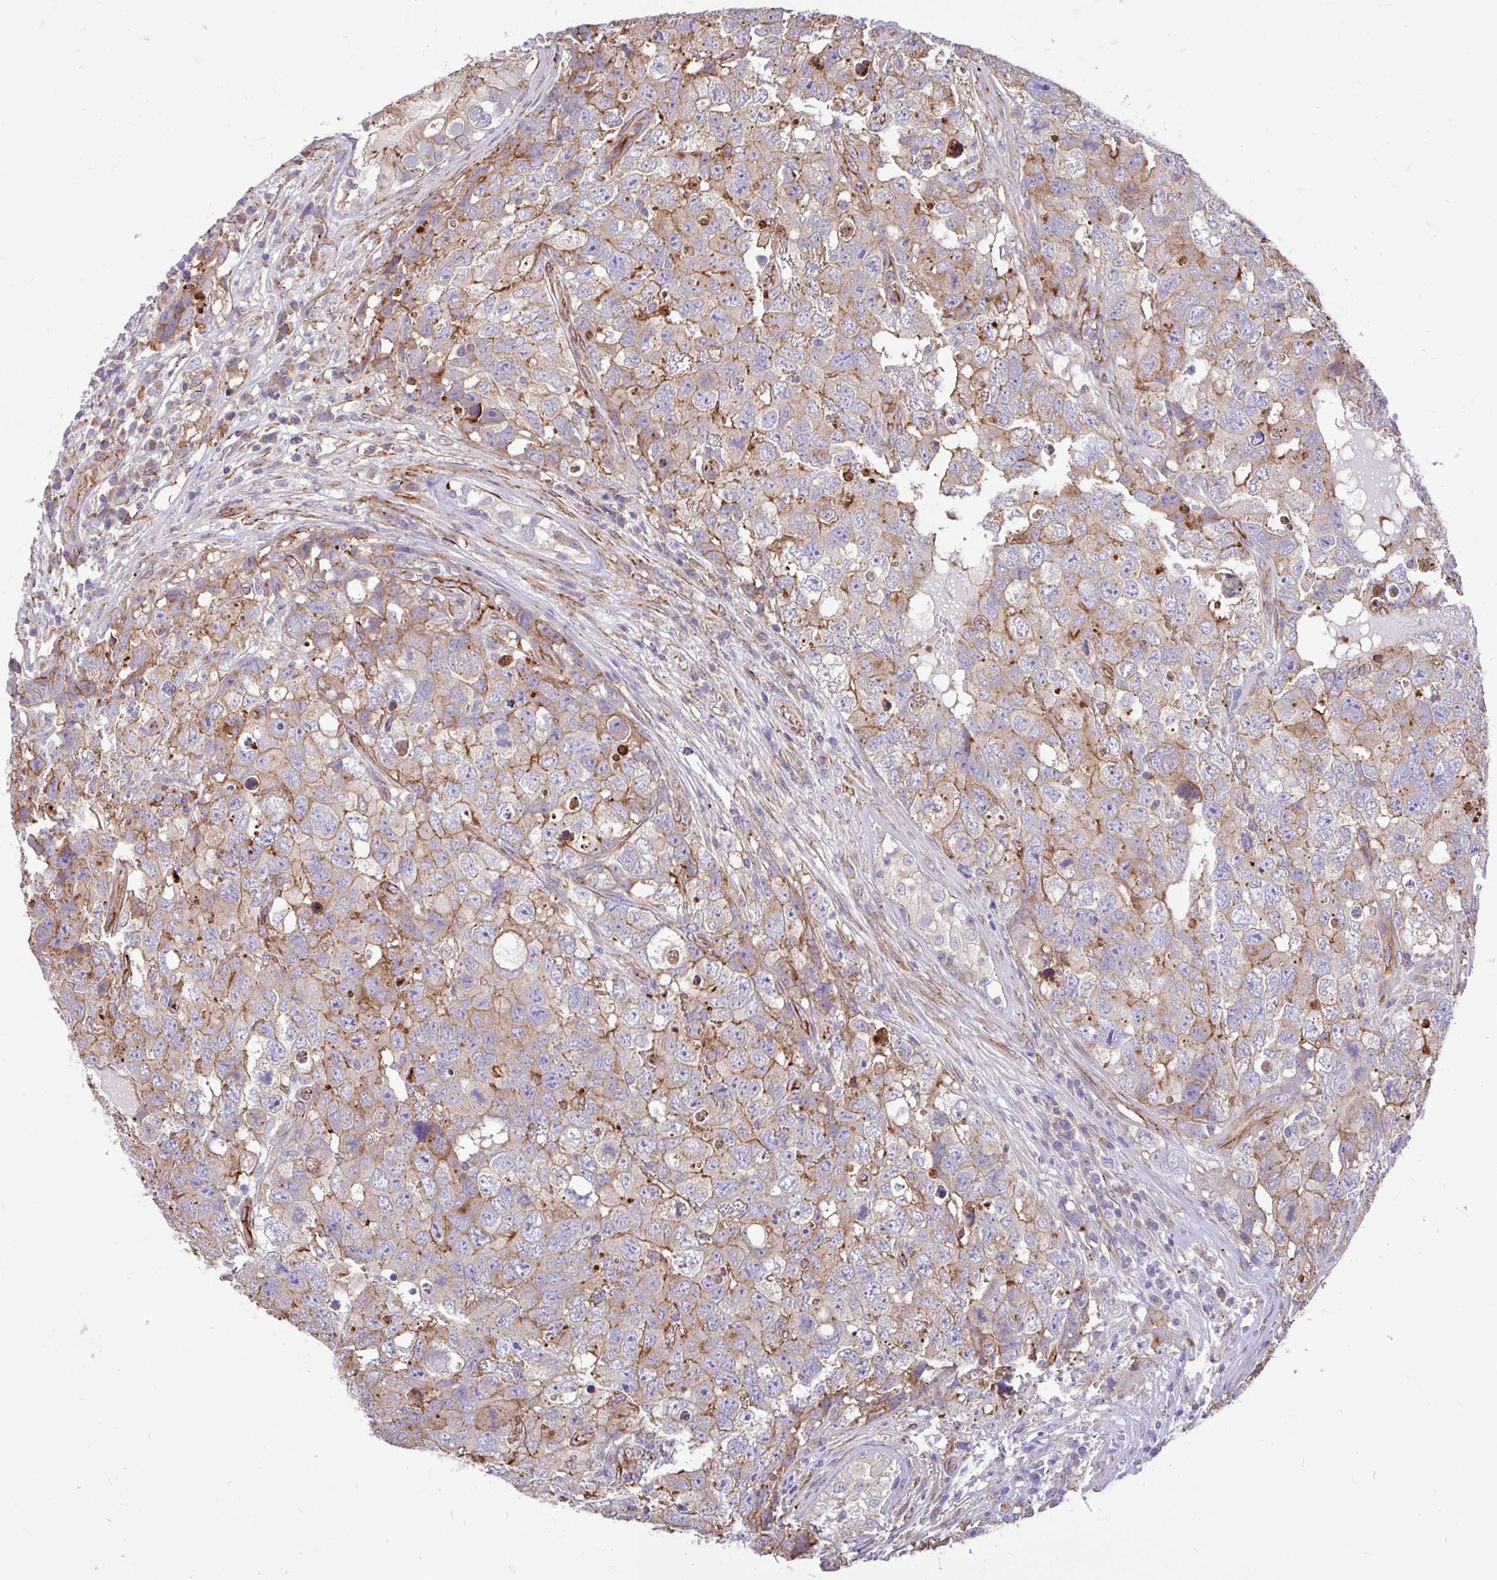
{"staining": {"intensity": "moderate", "quantity": "25%-75%", "location": "cytoplasmic/membranous"}, "tissue": "testis cancer", "cell_type": "Tumor cells", "image_type": "cancer", "snomed": [{"axis": "morphology", "description": "Carcinoma, Embryonal, NOS"}, {"axis": "topography", "description": "Testis"}], "caption": "Embryonal carcinoma (testis) stained with a brown dye displays moderate cytoplasmic/membranous positive expression in approximately 25%-75% of tumor cells.", "gene": "PTPRK", "patient": {"sex": "male", "age": 22}}